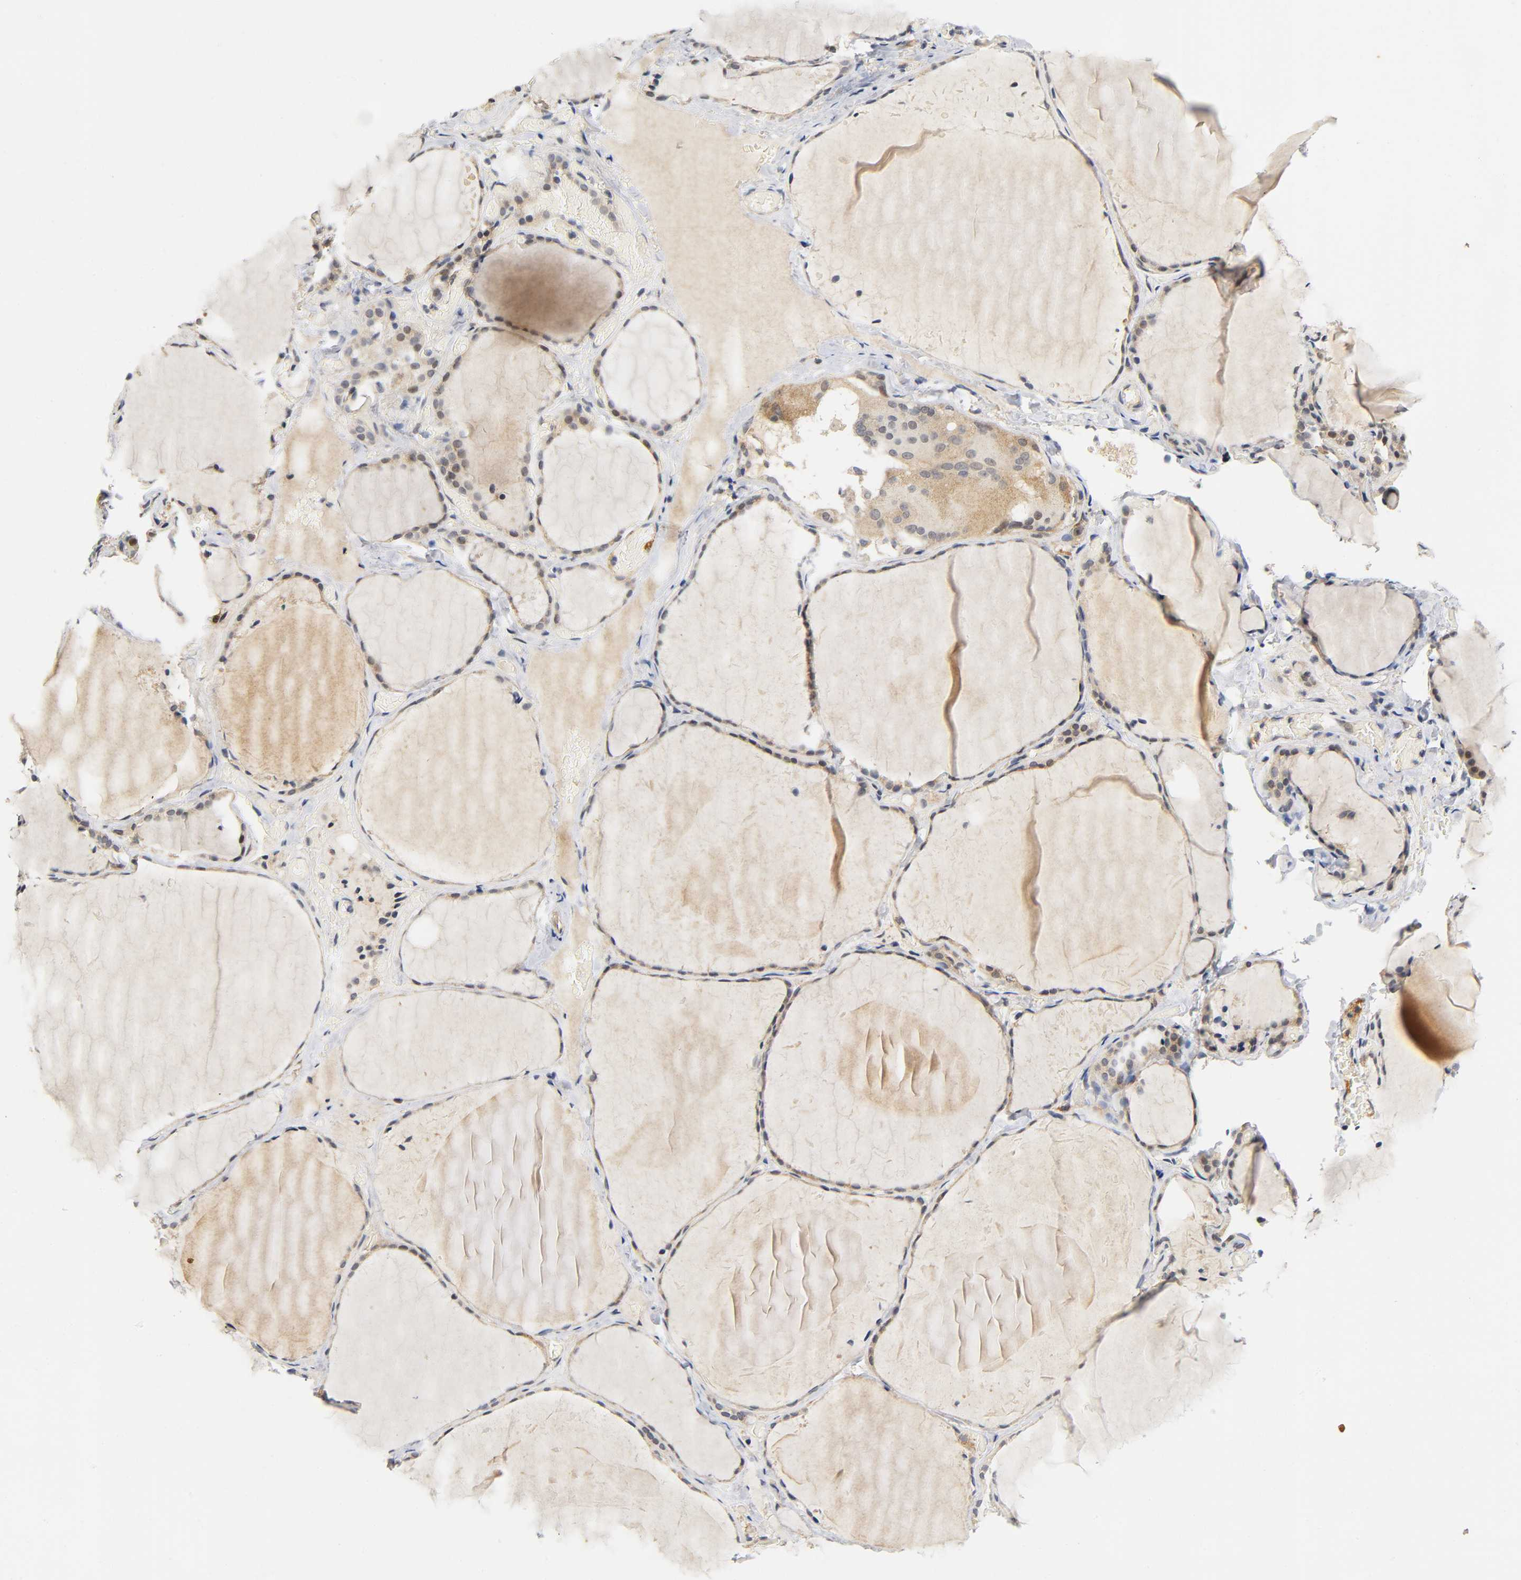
{"staining": {"intensity": "weak", "quantity": ">75%", "location": "cytoplasmic/membranous"}, "tissue": "thyroid gland", "cell_type": "Glandular cells", "image_type": "normal", "snomed": [{"axis": "morphology", "description": "Normal tissue, NOS"}, {"axis": "topography", "description": "Thyroid gland"}], "caption": "IHC micrograph of unremarkable thyroid gland: thyroid gland stained using immunohistochemistry (IHC) demonstrates low levels of weak protein expression localized specifically in the cytoplasmic/membranous of glandular cells, appearing as a cytoplasmic/membranous brown color.", "gene": "NRP1", "patient": {"sex": "female", "age": 22}}